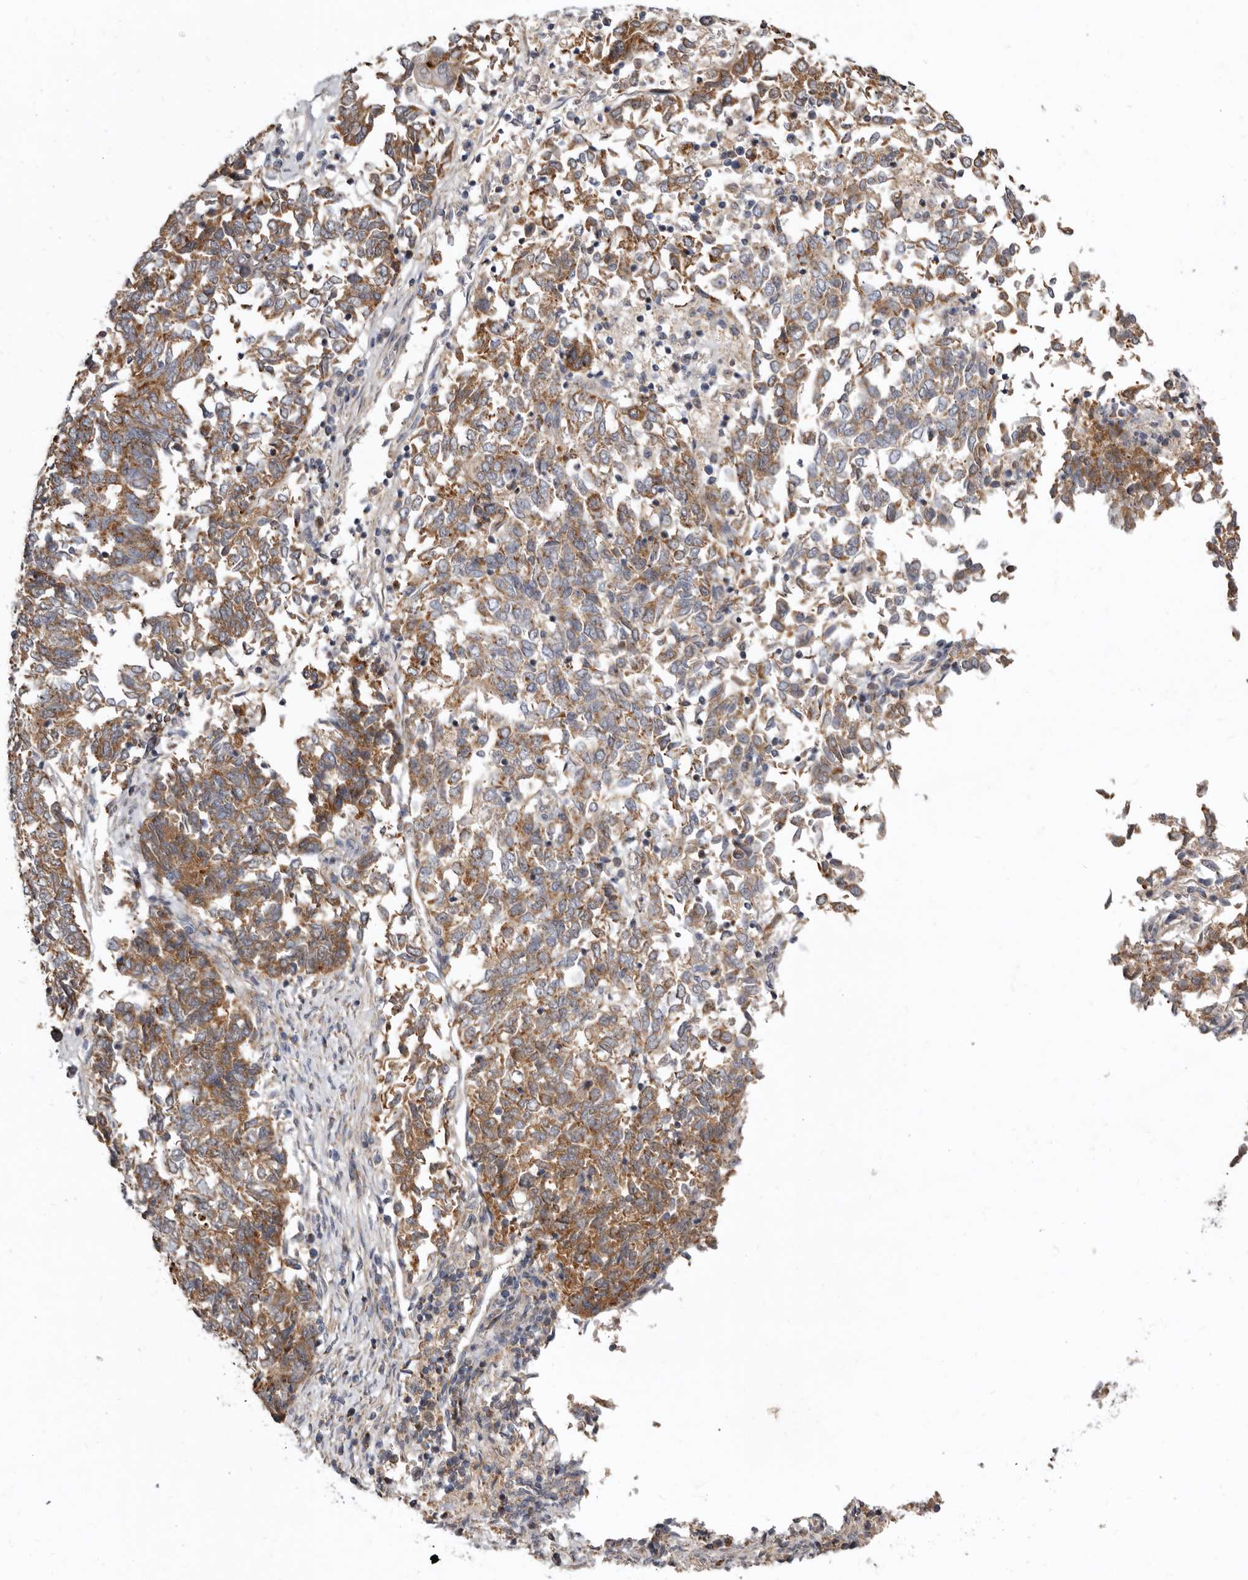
{"staining": {"intensity": "moderate", "quantity": "25%-75%", "location": "cytoplasmic/membranous"}, "tissue": "endometrial cancer", "cell_type": "Tumor cells", "image_type": "cancer", "snomed": [{"axis": "morphology", "description": "Adenocarcinoma, NOS"}, {"axis": "topography", "description": "Endometrium"}], "caption": "An immunohistochemistry (IHC) image of tumor tissue is shown. Protein staining in brown highlights moderate cytoplasmic/membranous positivity in endometrial adenocarcinoma within tumor cells.", "gene": "SMC4", "patient": {"sex": "female", "age": 80}}